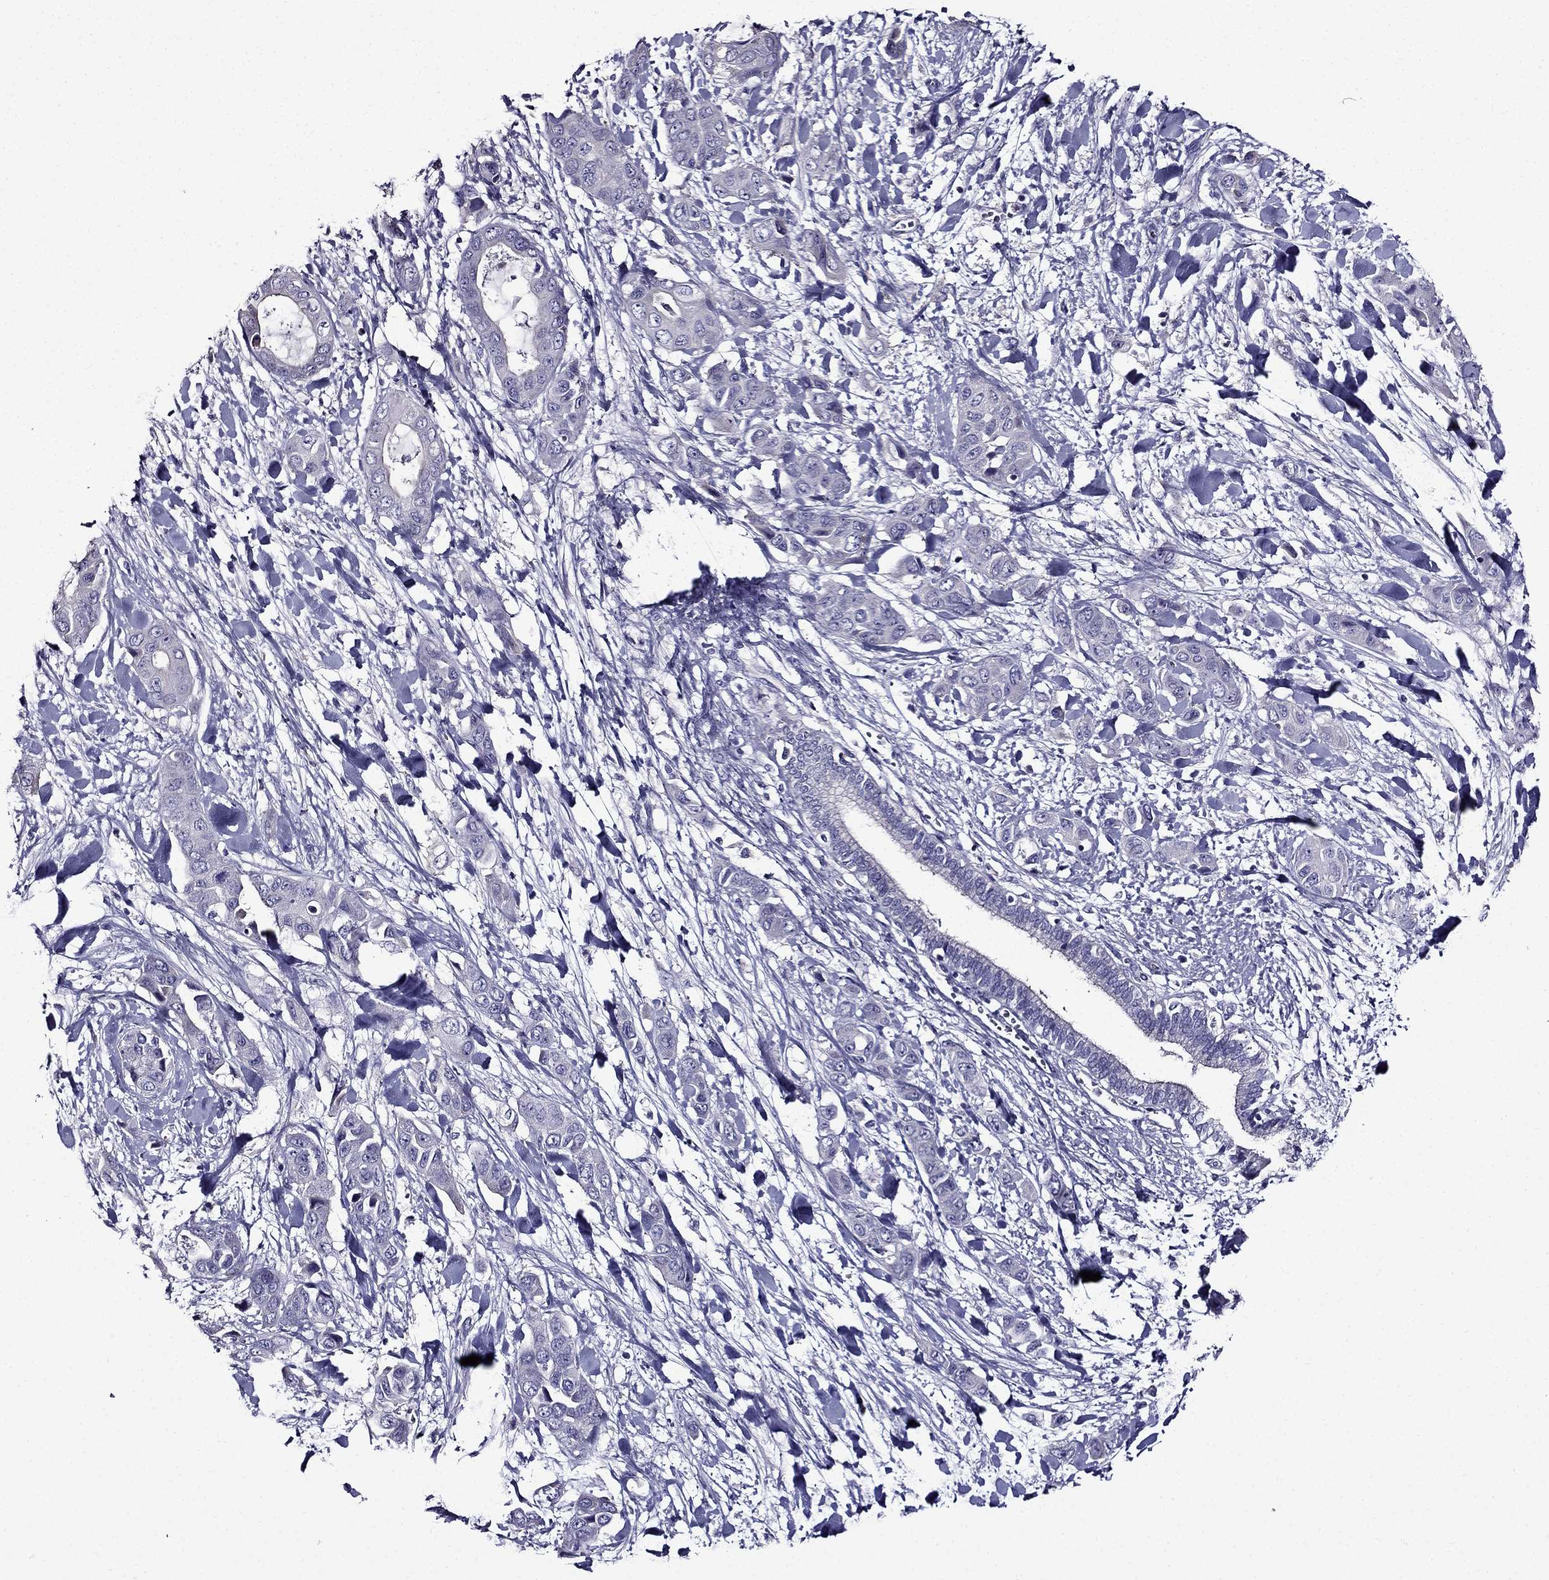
{"staining": {"intensity": "negative", "quantity": "none", "location": "none"}, "tissue": "liver cancer", "cell_type": "Tumor cells", "image_type": "cancer", "snomed": [{"axis": "morphology", "description": "Cholangiocarcinoma"}, {"axis": "topography", "description": "Liver"}], "caption": "This is an IHC photomicrograph of human cholangiocarcinoma (liver). There is no expression in tumor cells.", "gene": "TMEM266", "patient": {"sex": "female", "age": 52}}